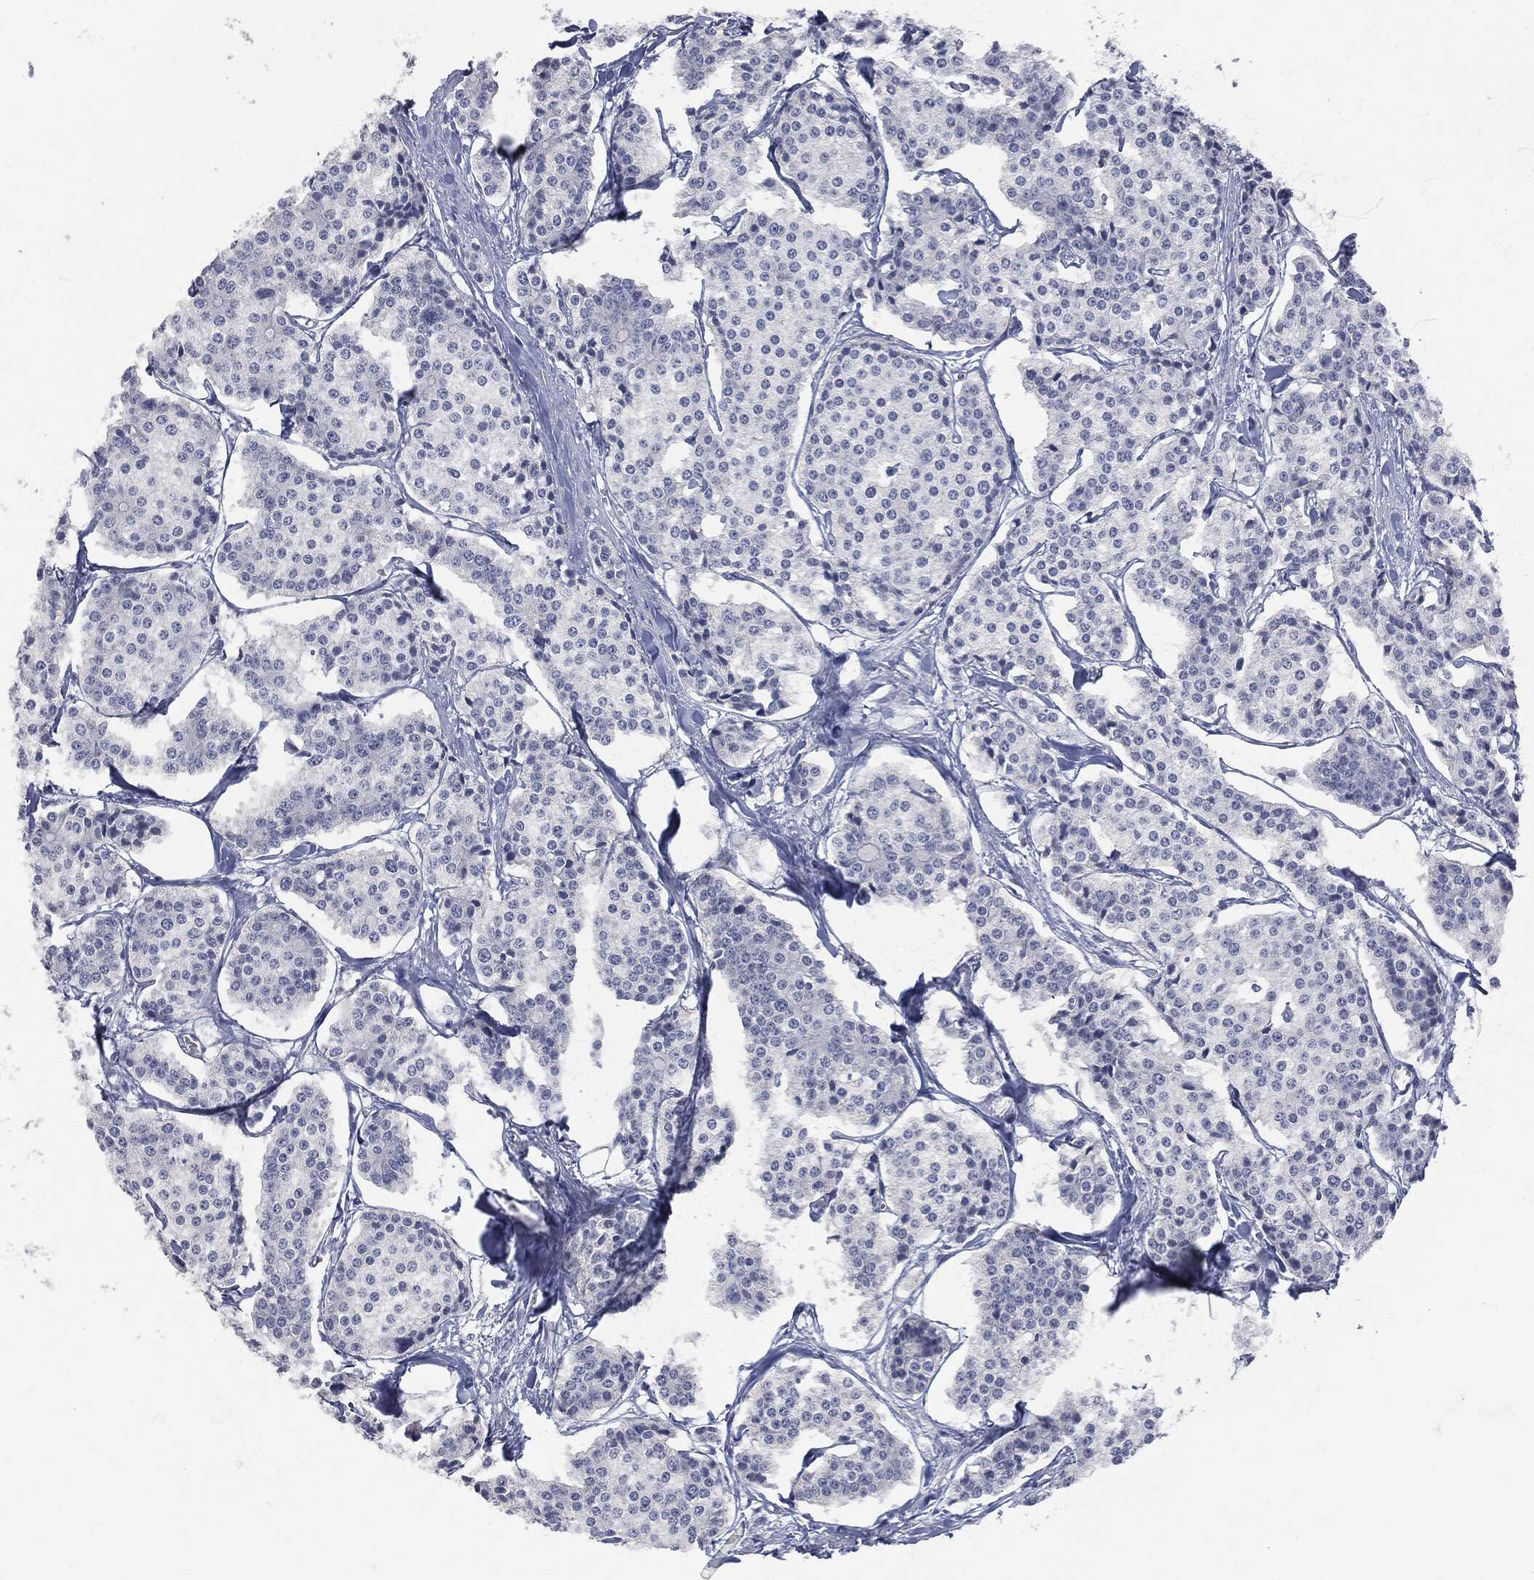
{"staining": {"intensity": "negative", "quantity": "none", "location": "none"}, "tissue": "carcinoid", "cell_type": "Tumor cells", "image_type": "cancer", "snomed": [{"axis": "morphology", "description": "Carcinoid, malignant, NOS"}, {"axis": "topography", "description": "Small intestine"}], "caption": "Tumor cells are negative for brown protein staining in malignant carcinoid.", "gene": "UBE2C", "patient": {"sex": "female", "age": 65}}